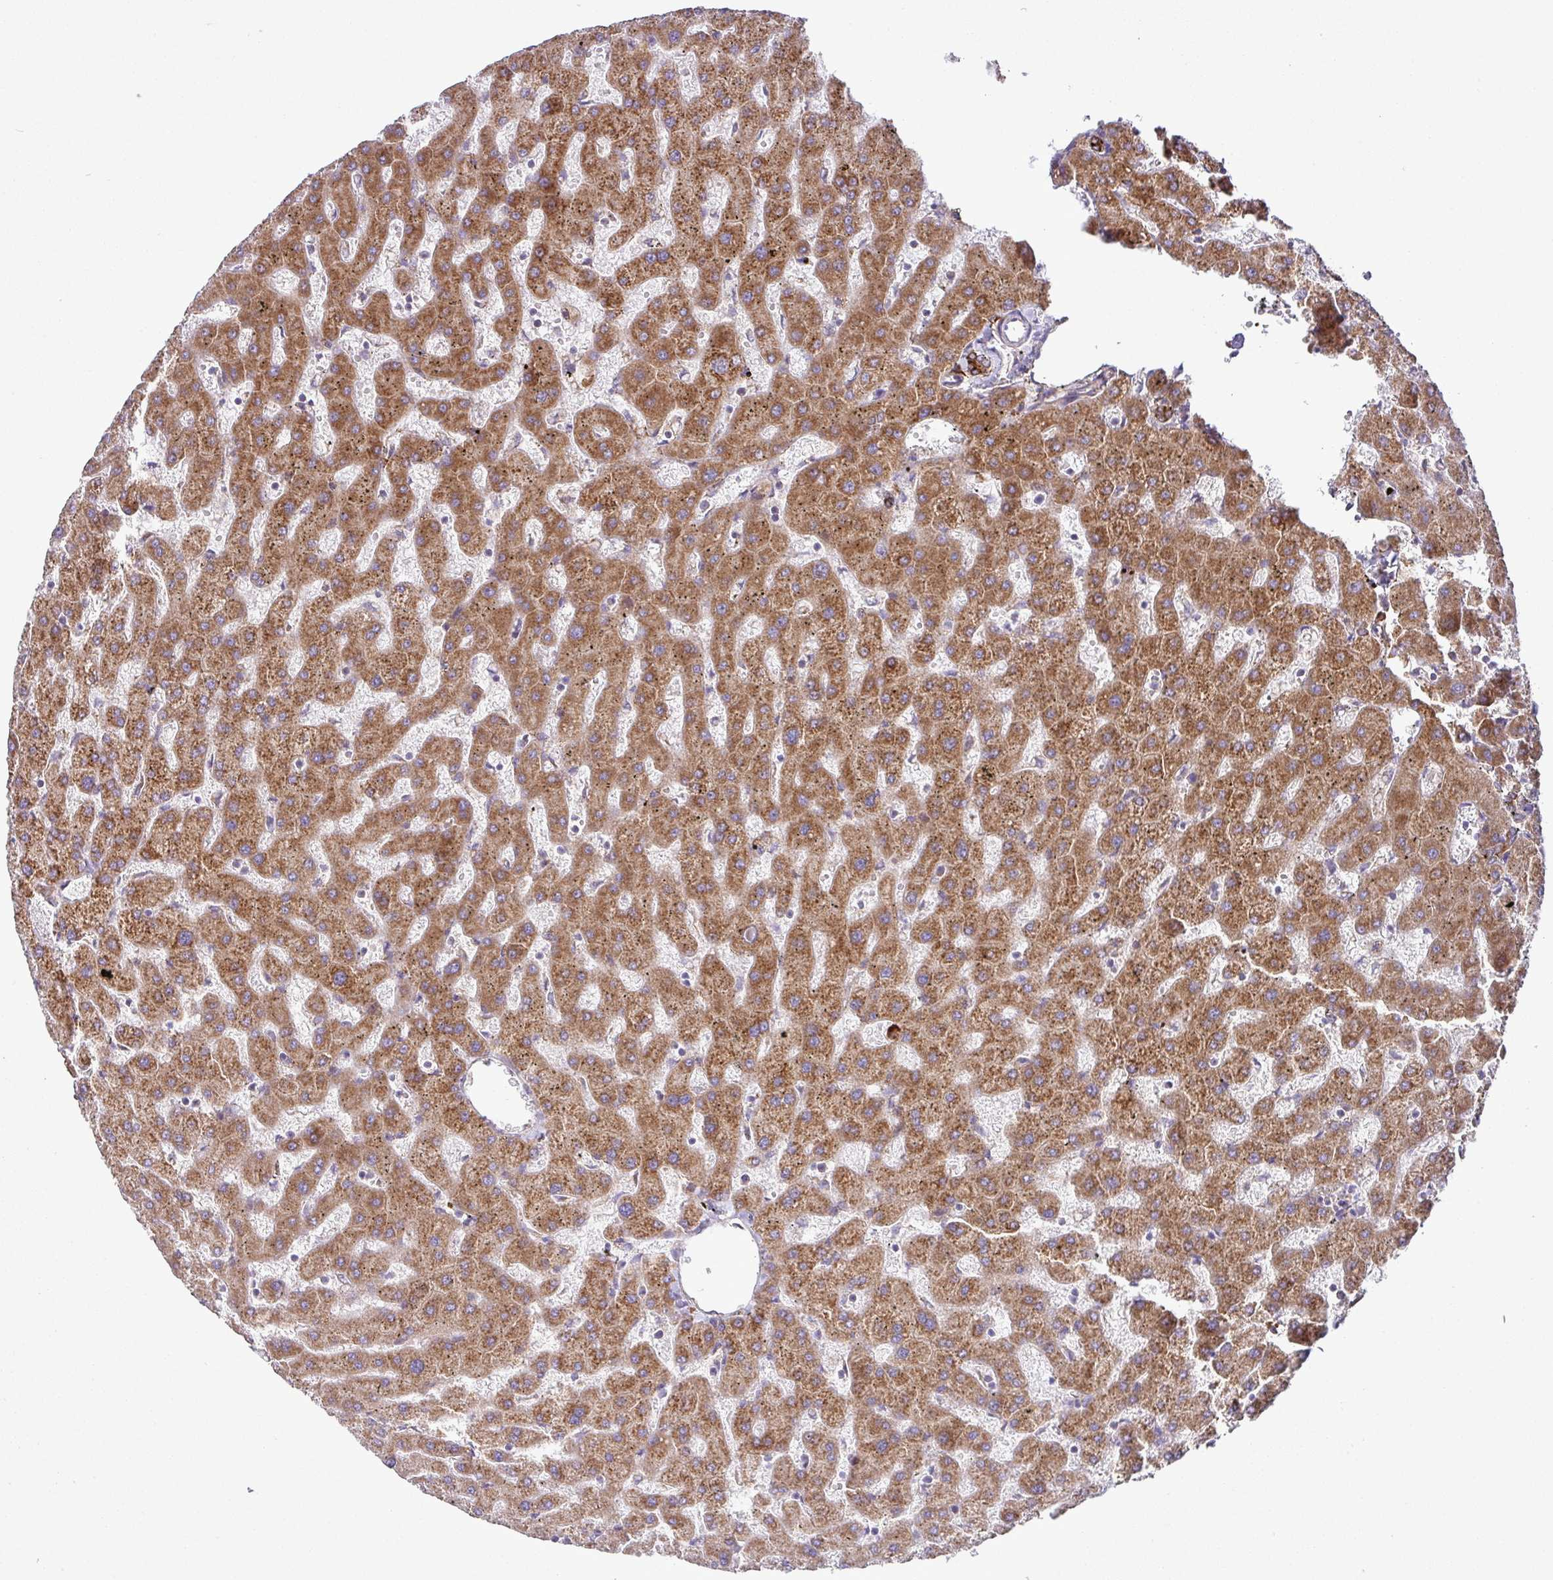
{"staining": {"intensity": "moderate", "quantity": ">75%", "location": "cytoplasmic/membranous"}, "tissue": "liver", "cell_type": "Cholangiocytes", "image_type": "normal", "snomed": [{"axis": "morphology", "description": "Normal tissue, NOS"}, {"axis": "topography", "description": "Liver"}], "caption": "This micrograph shows immunohistochemistry (IHC) staining of normal human liver, with medium moderate cytoplasmic/membranous expression in approximately >75% of cholangiocytes.", "gene": "SLC39A7", "patient": {"sex": "female", "age": 63}}